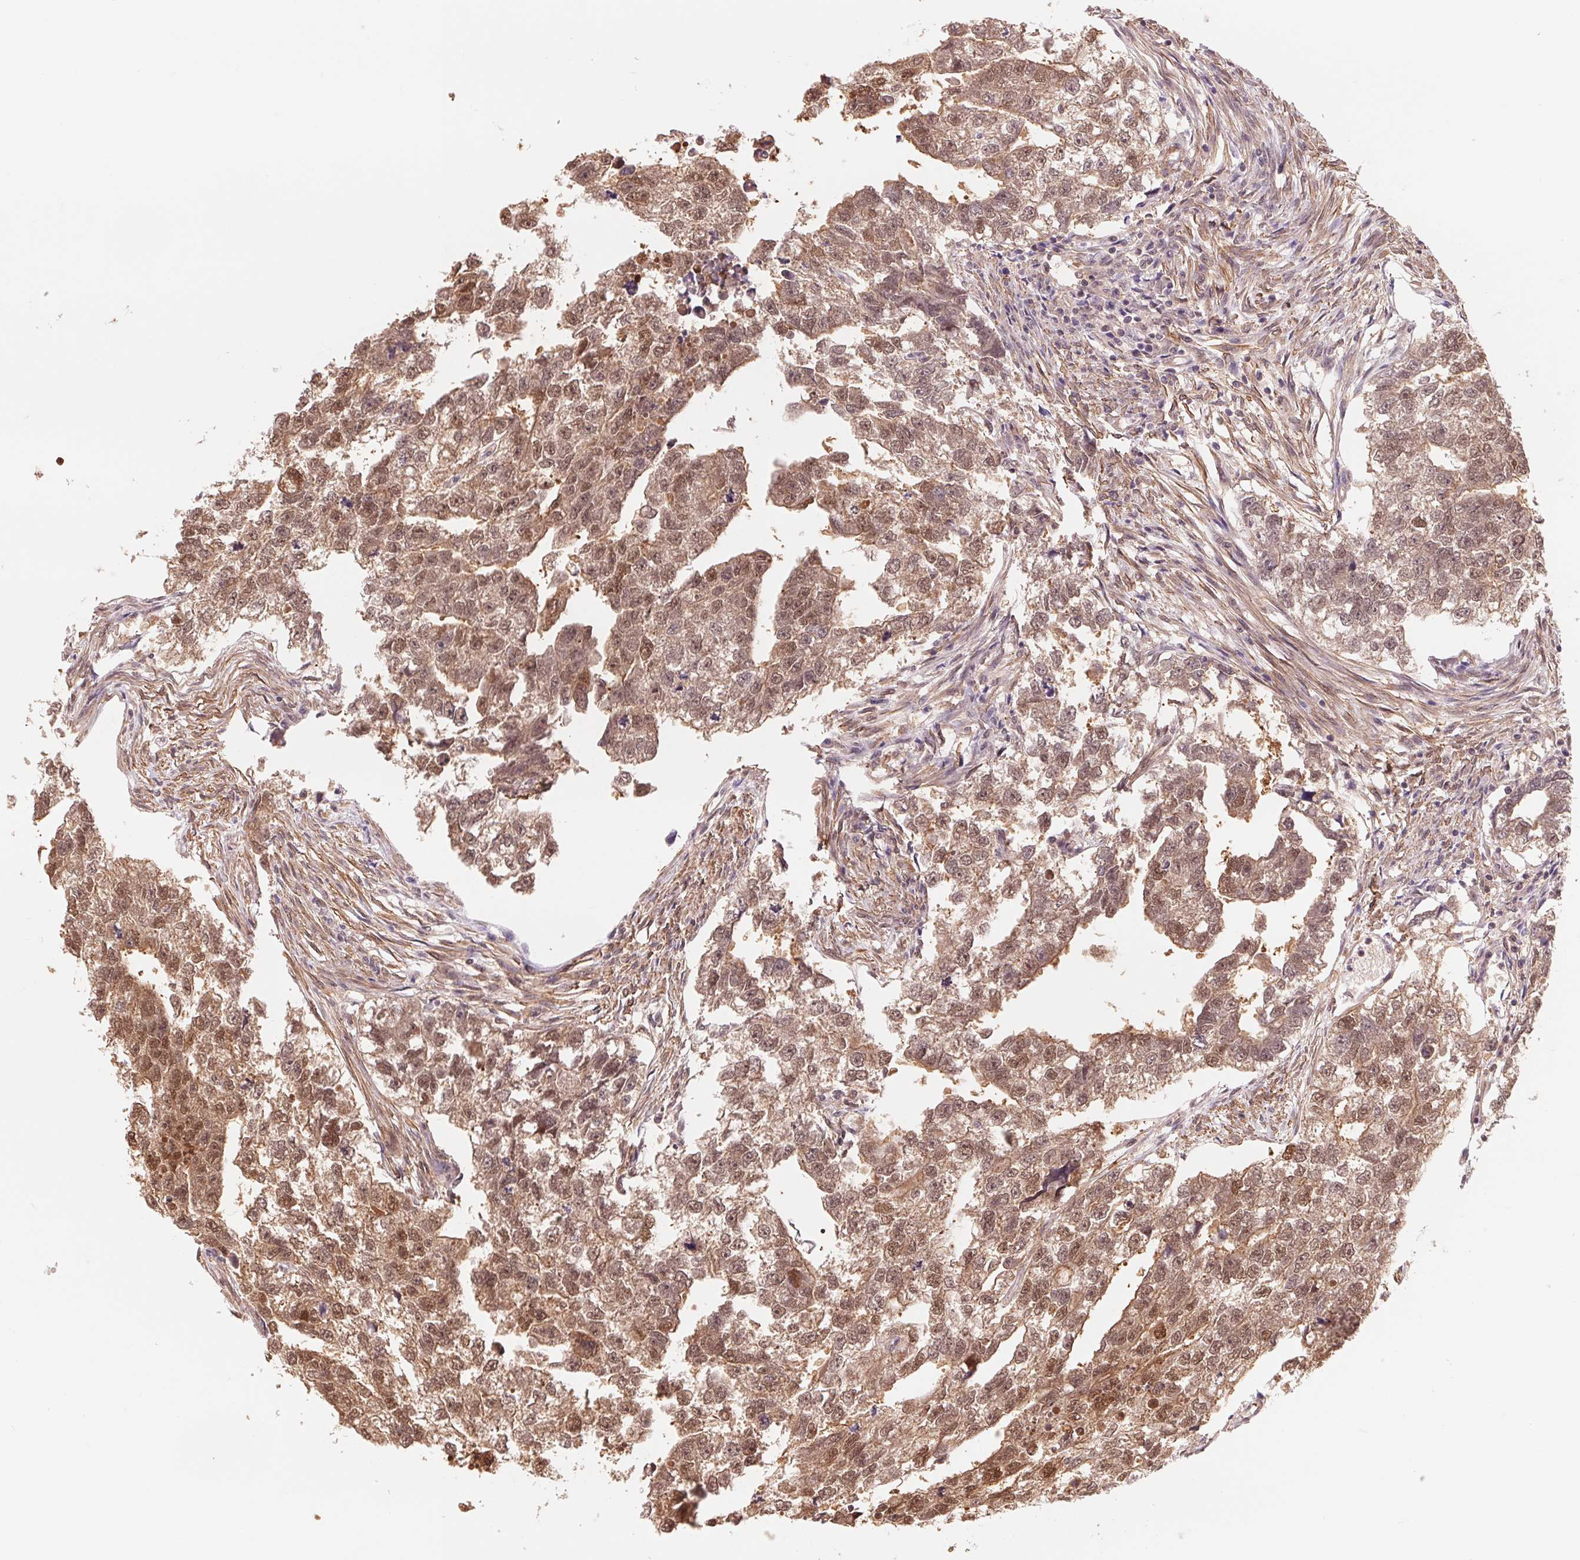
{"staining": {"intensity": "moderate", "quantity": ">75%", "location": "cytoplasmic/membranous,nuclear"}, "tissue": "testis cancer", "cell_type": "Tumor cells", "image_type": "cancer", "snomed": [{"axis": "morphology", "description": "Carcinoma, Embryonal, NOS"}, {"axis": "morphology", "description": "Teratoma, malignant, NOS"}, {"axis": "topography", "description": "Testis"}], "caption": "Tumor cells display moderate cytoplasmic/membranous and nuclear expression in about >75% of cells in malignant teratoma (testis).", "gene": "BCAT1", "patient": {"sex": "male", "age": 44}}